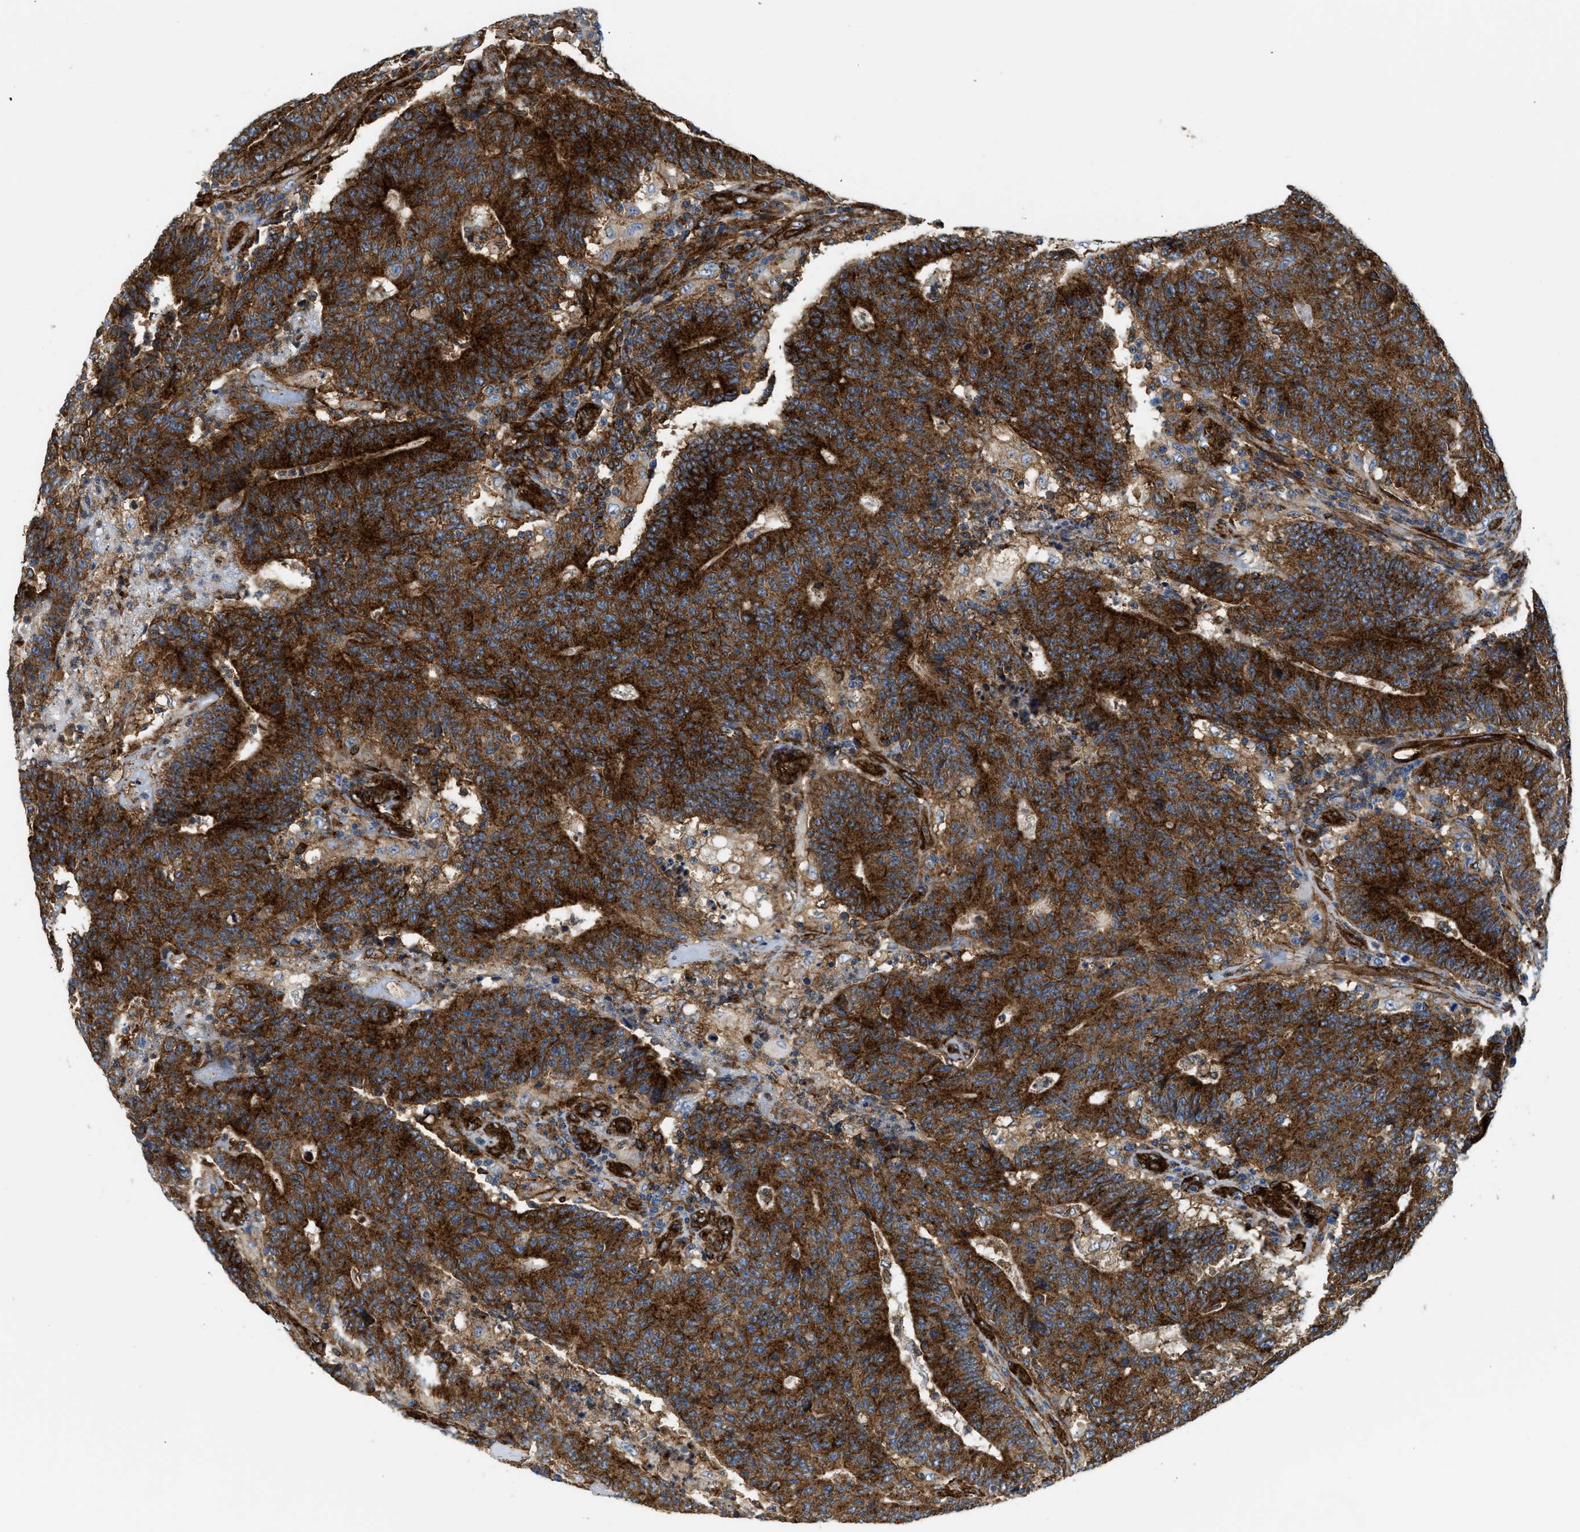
{"staining": {"intensity": "strong", "quantity": ">75%", "location": "cytoplasmic/membranous"}, "tissue": "colorectal cancer", "cell_type": "Tumor cells", "image_type": "cancer", "snomed": [{"axis": "morphology", "description": "Normal tissue, NOS"}, {"axis": "morphology", "description": "Adenocarcinoma, NOS"}, {"axis": "topography", "description": "Colon"}], "caption": "The photomicrograph reveals a brown stain indicating the presence of a protein in the cytoplasmic/membranous of tumor cells in colorectal cancer (adenocarcinoma).", "gene": "HIP1", "patient": {"sex": "female", "age": 75}}